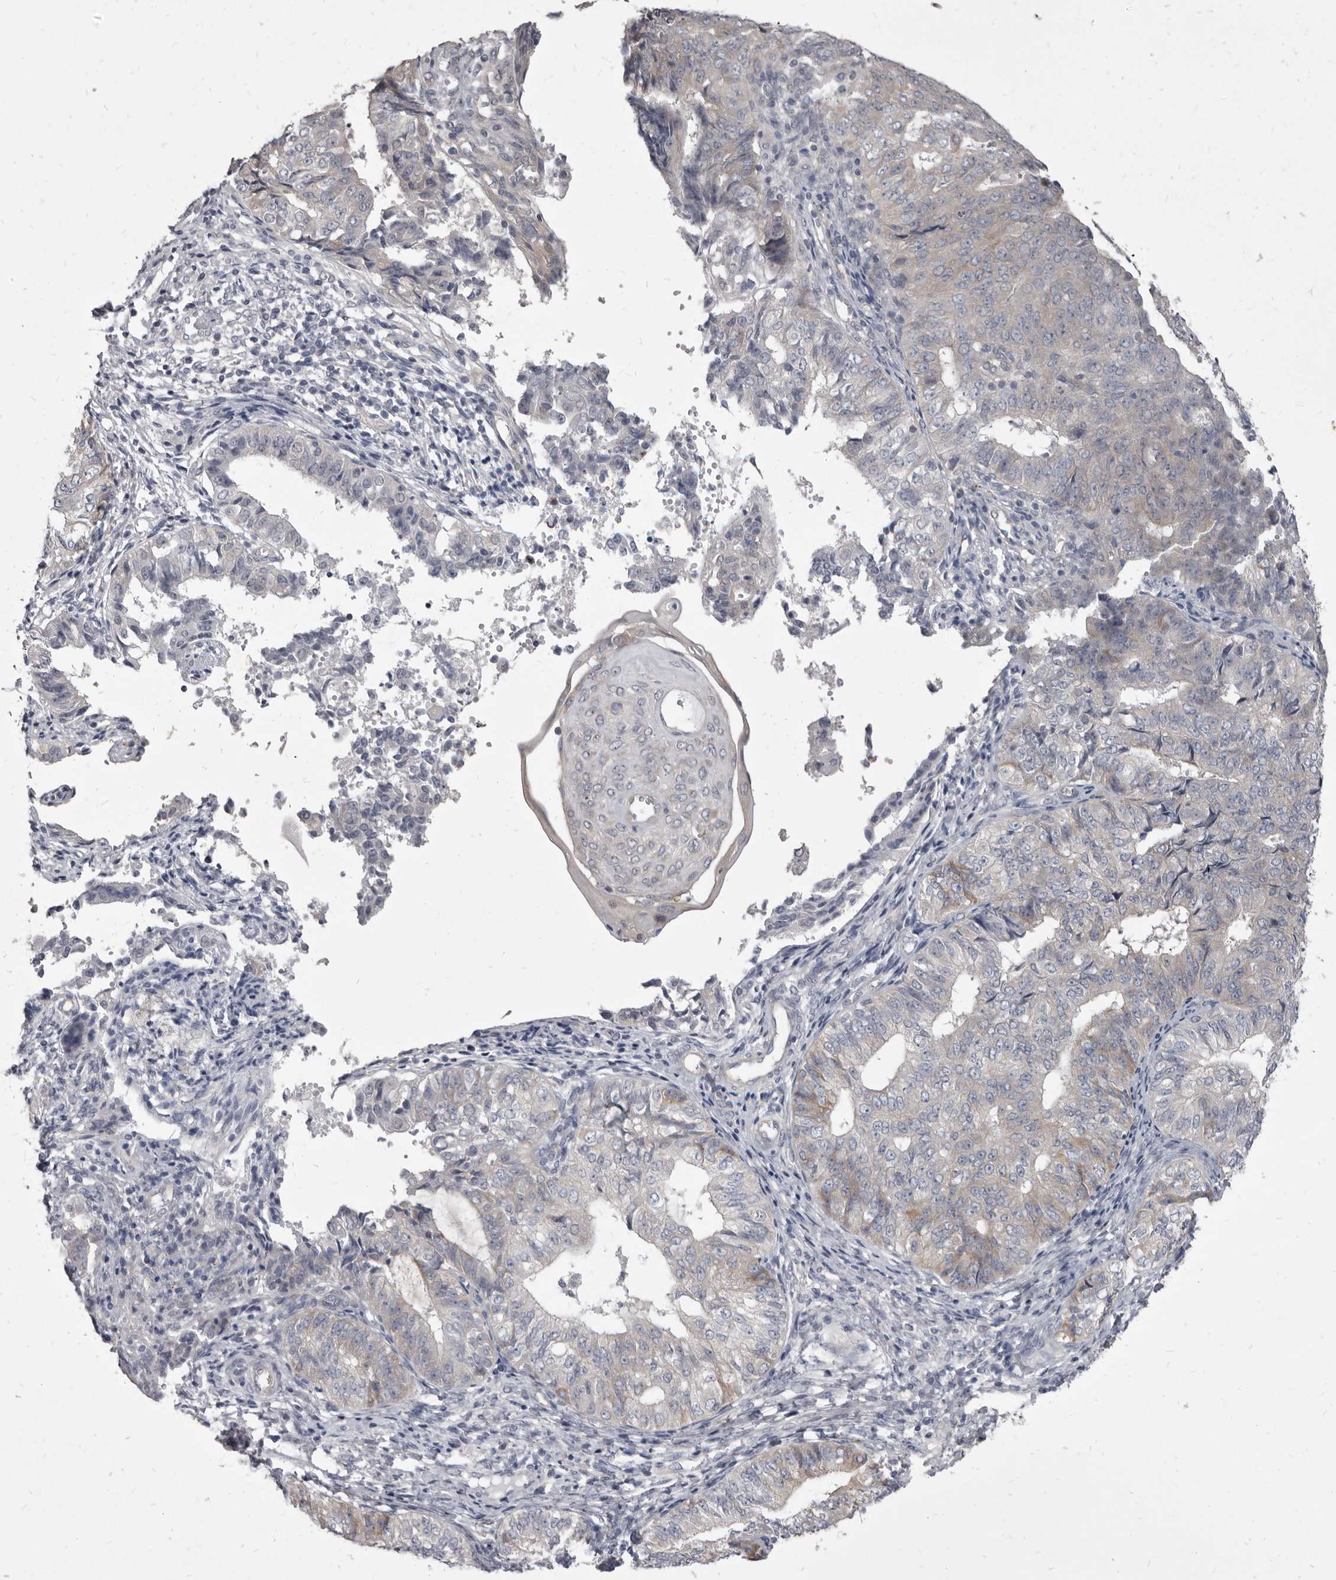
{"staining": {"intensity": "weak", "quantity": "<25%", "location": "cytoplasmic/membranous"}, "tissue": "endometrial cancer", "cell_type": "Tumor cells", "image_type": "cancer", "snomed": [{"axis": "morphology", "description": "Adenocarcinoma, NOS"}, {"axis": "topography", "description": "Endometrium"}], "caption": "The image shows no staining of tumor cells in endometrial cancer (adenocarcinoma). The staining is performed using DAB brown chromogen with nuclei counter-stained in using hematoxylin.", "gene": "GSK3B", "patient": {"sex": "female", "age": 32}}